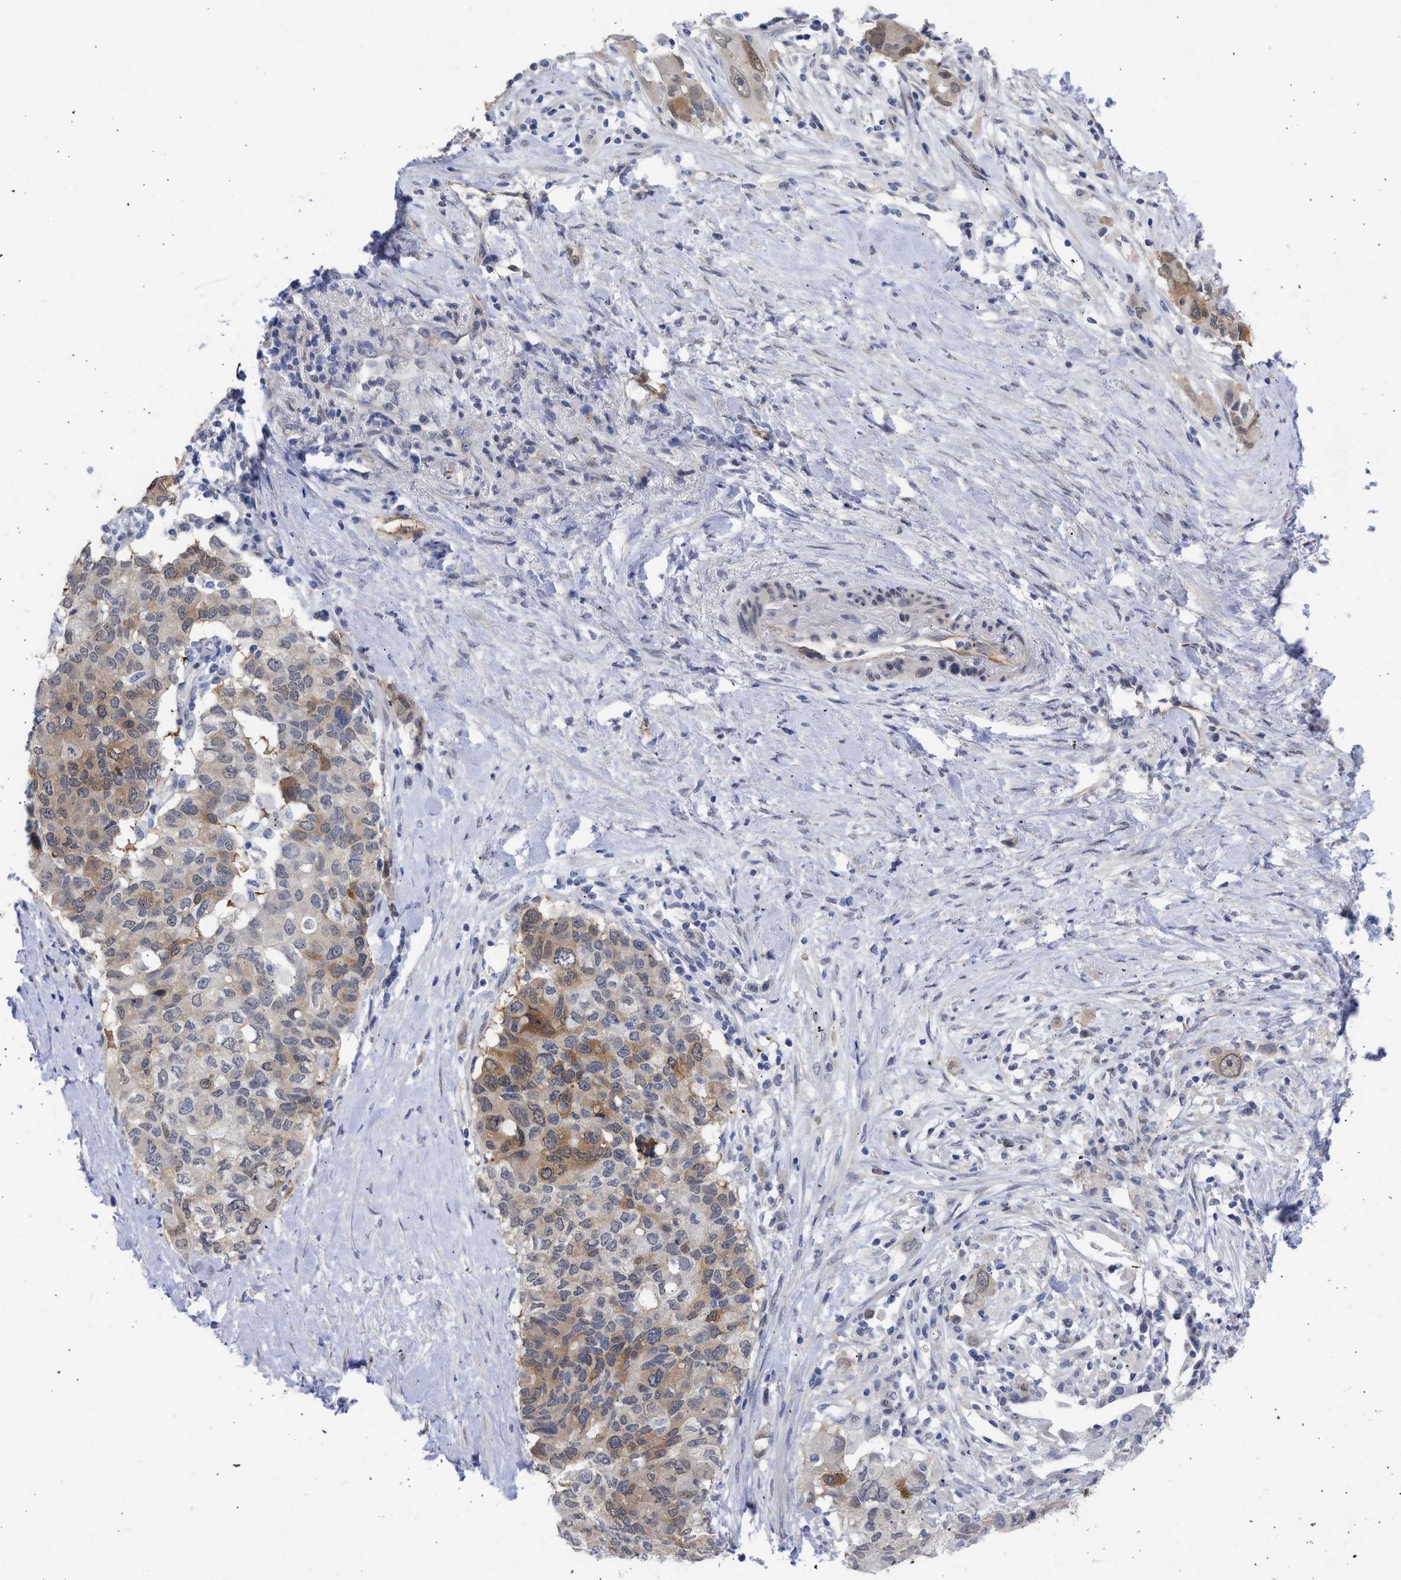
{"staining": {"intensity": "moderate", "quantity": "25%-75%", "location": "cytoplasmic/membranous"}, "tissue": "pancreatic cancer", "cell_type": "Tumor cells", "image_type": "cancer", "snomed": [{"axis": "morphology", "description": "Adenocarcinoma, NOS"}, {"axis": "topography", "description": "Pancreas"}], "caption": "IHC (DAB (3,3'-diaminobenzidine)) staining of human pancreatic adenocarcinoma shows moderate cytoplasmic/membranous protein positivity in approximately 25%-75% of tumor cells. The staining is performed using DAB (3,3'-diaminobenzidine) brown chromogen to label protein expression. The nuclei are counter-stained blue using hematoxylin.", "gene": "THRA", "patient": {"sex": "female", "age": 56}}